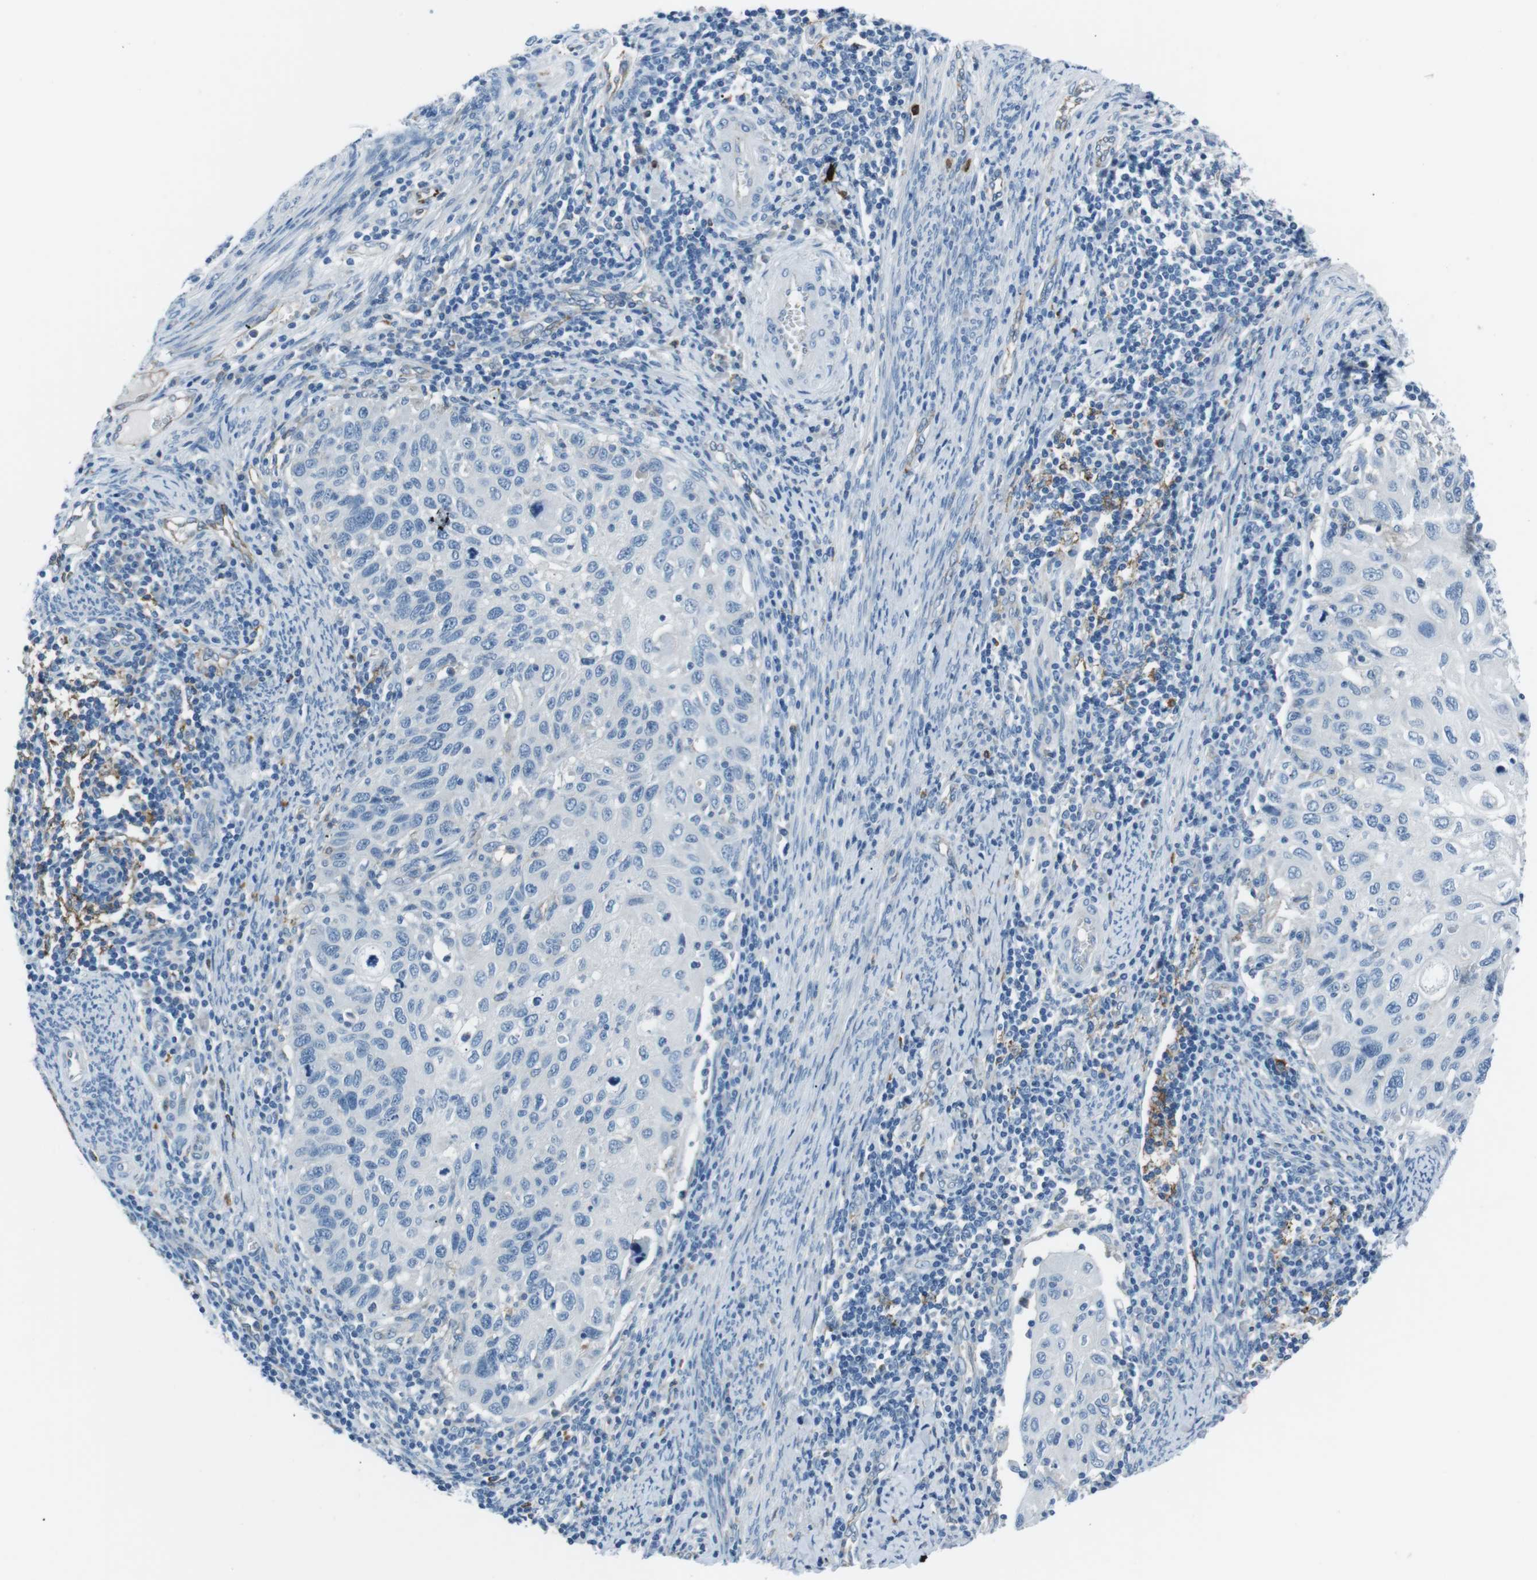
{"staining": {"intensity": "negative", "quantity": "none", "location": "none"}, "tissue": "cervical cancer", "cell_type": "Tumor cells", "image_type": "cancer", "snomed": [{"axis": "morphology", "description": "Squamous cell carcinoma, NOS"}, {"axis": "topography", "description": "Cervix"}], "caption": "An IHC micrograph of cervical squamous cell carcinoma is shown. There is no staining in tumor cells of cervical squamous cell carcinoma. (DAB immunohistochemistry with hematoxylin counter stain).", "gene": "CSF2RA", "patient": {"sex": "female", "age": 70}}